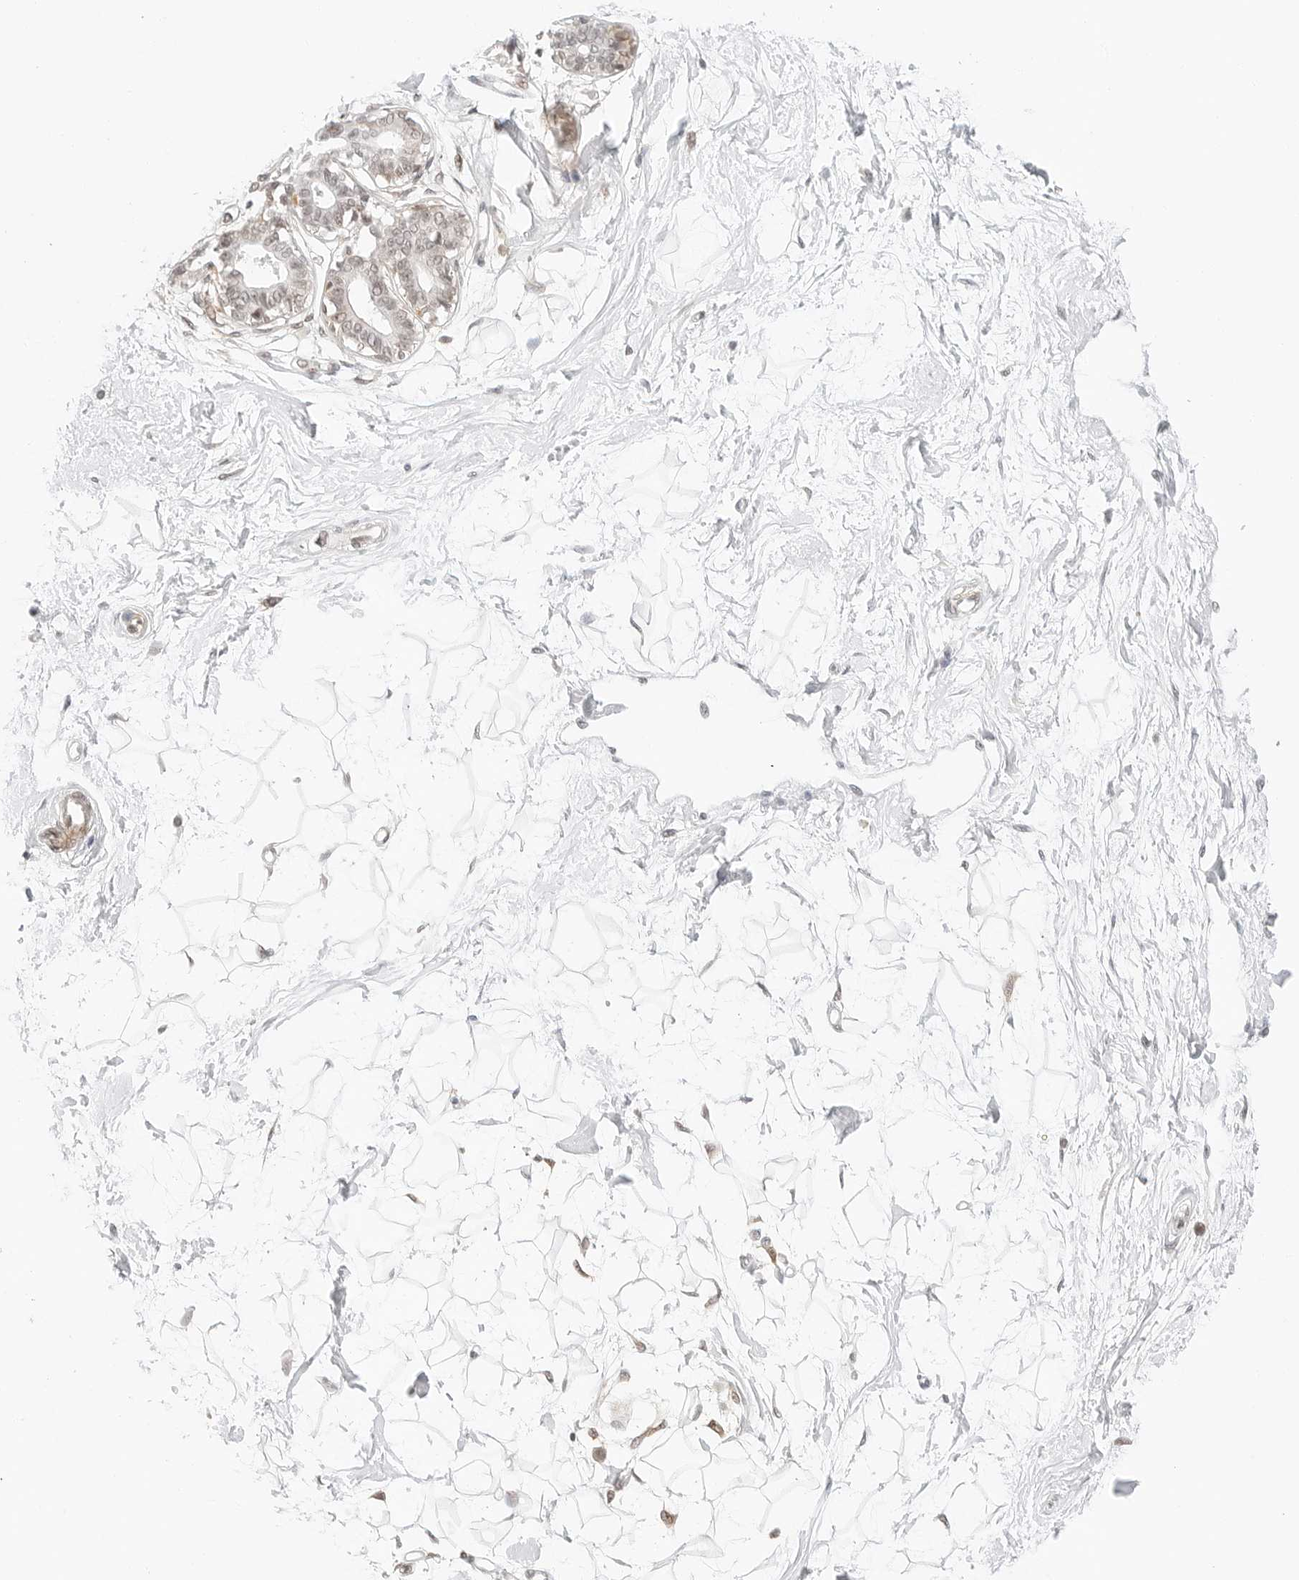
{"staining": {"intensity": "negative", "quantity": "none", "location": "none"}, "tissue": "breast", "cell_type": "Adipocytes", "image_type": "normal", "snomed": [{"axis": "morphology", "description": "Normal tissue, NOS"}, {"axis": "topography", "description": "Breast"}], "caption": "DAB (3,3'-diaminobenzidine) immunohistochemical staining of benign human breast demonstrates no significant expression in adipocytes.", "gene": "NEO1", "patient": {"sex": "female", "age": 45}}